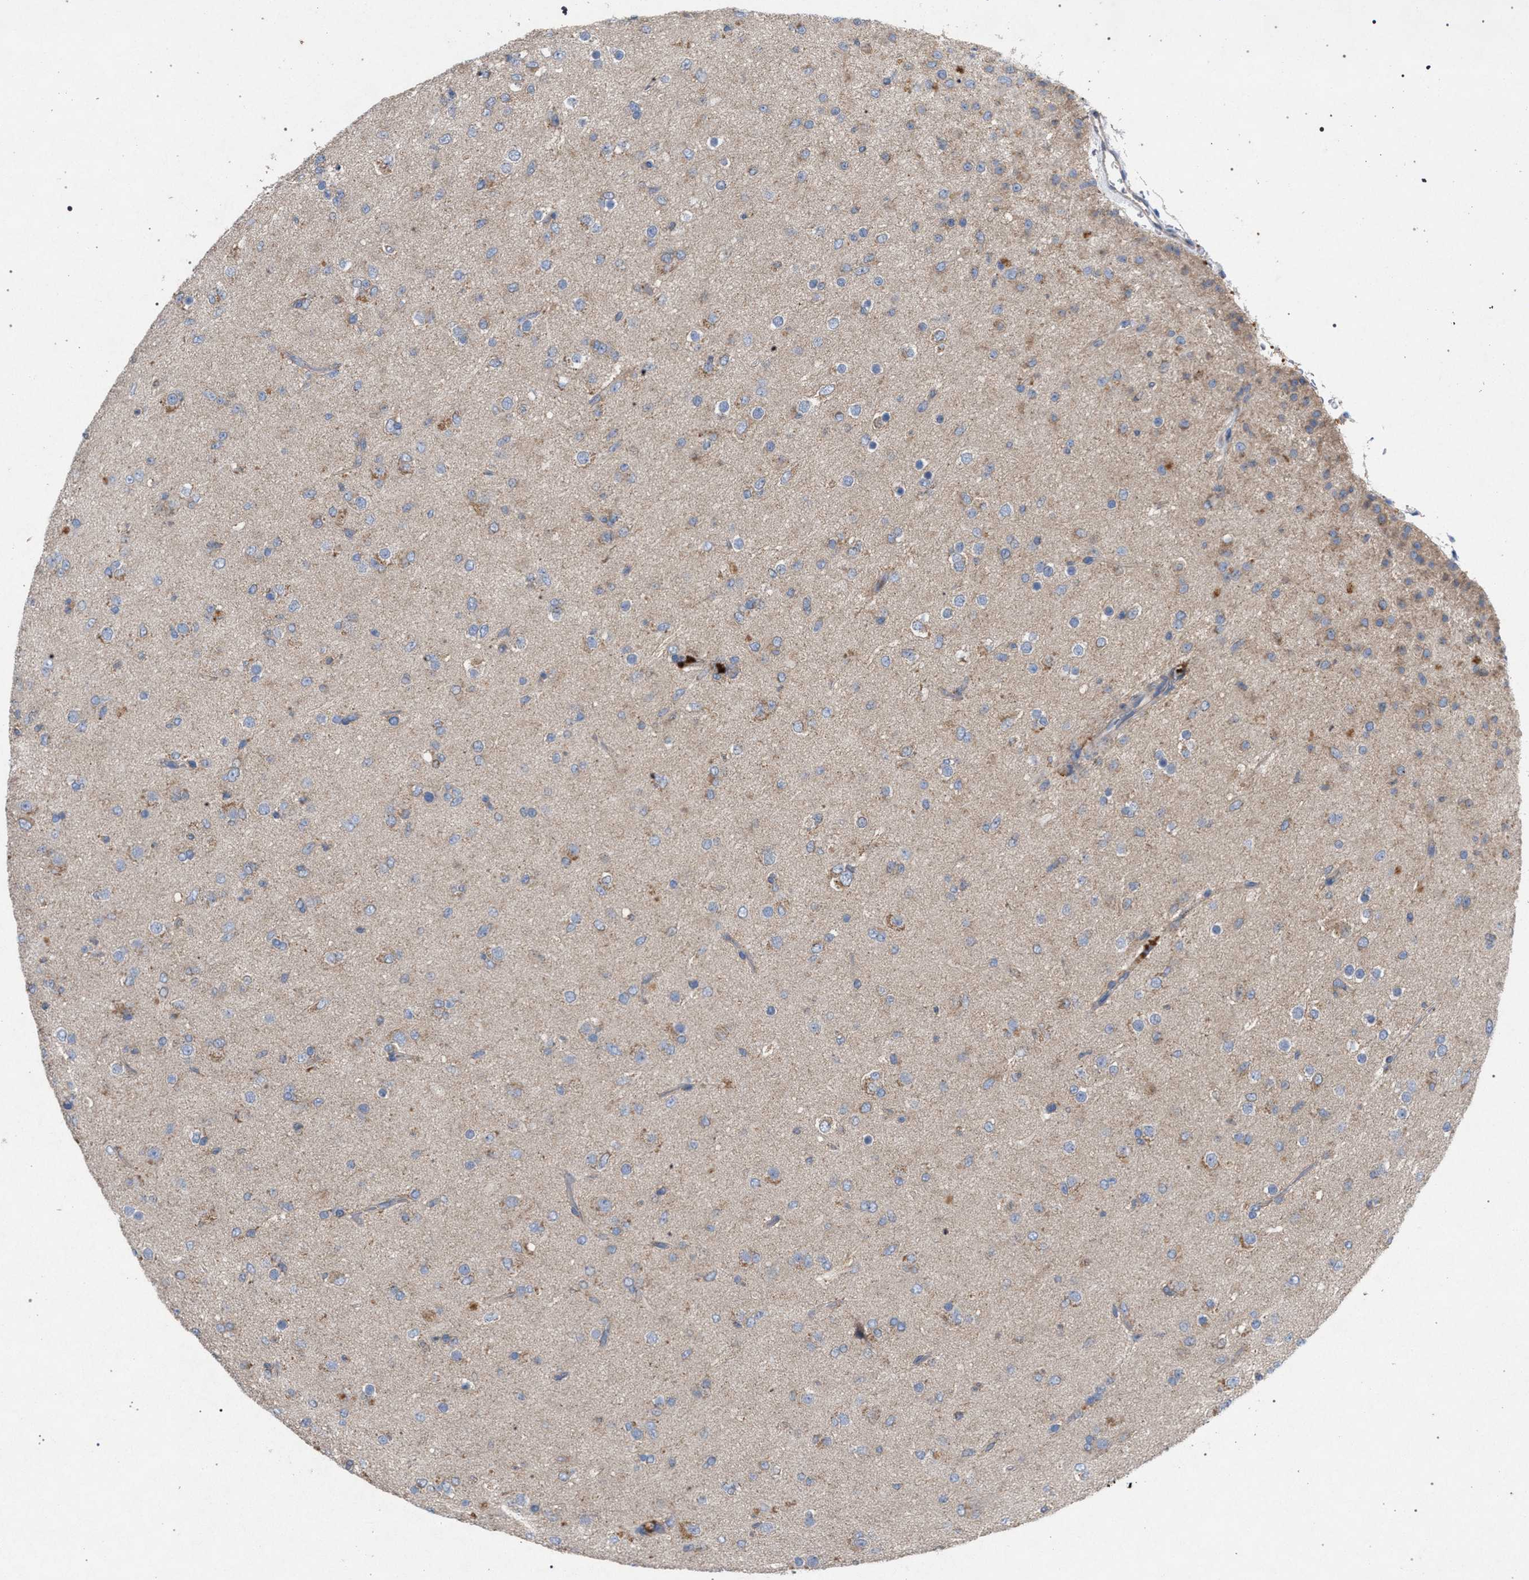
{"staining": {"intensity": "moderate", "quantity": "<25%", "location": "cytoplasmic/membranous"}, "tissue": "glioma", "cell_type": "Tumor cells", "image_type": "cancer", "snomed": [{"axis": "morphology", "description": "Glioma, malignant, Low grade"}, {"axis": "topography", "description": "Brain"}], "caption": "Tumor cells demonstrate low levels of moderate cytoplasmic/membranous expression in approximately <25% of cells in glioma.", "gene": "VPS13A", "patient": {"sex": "male", "age": 65}}